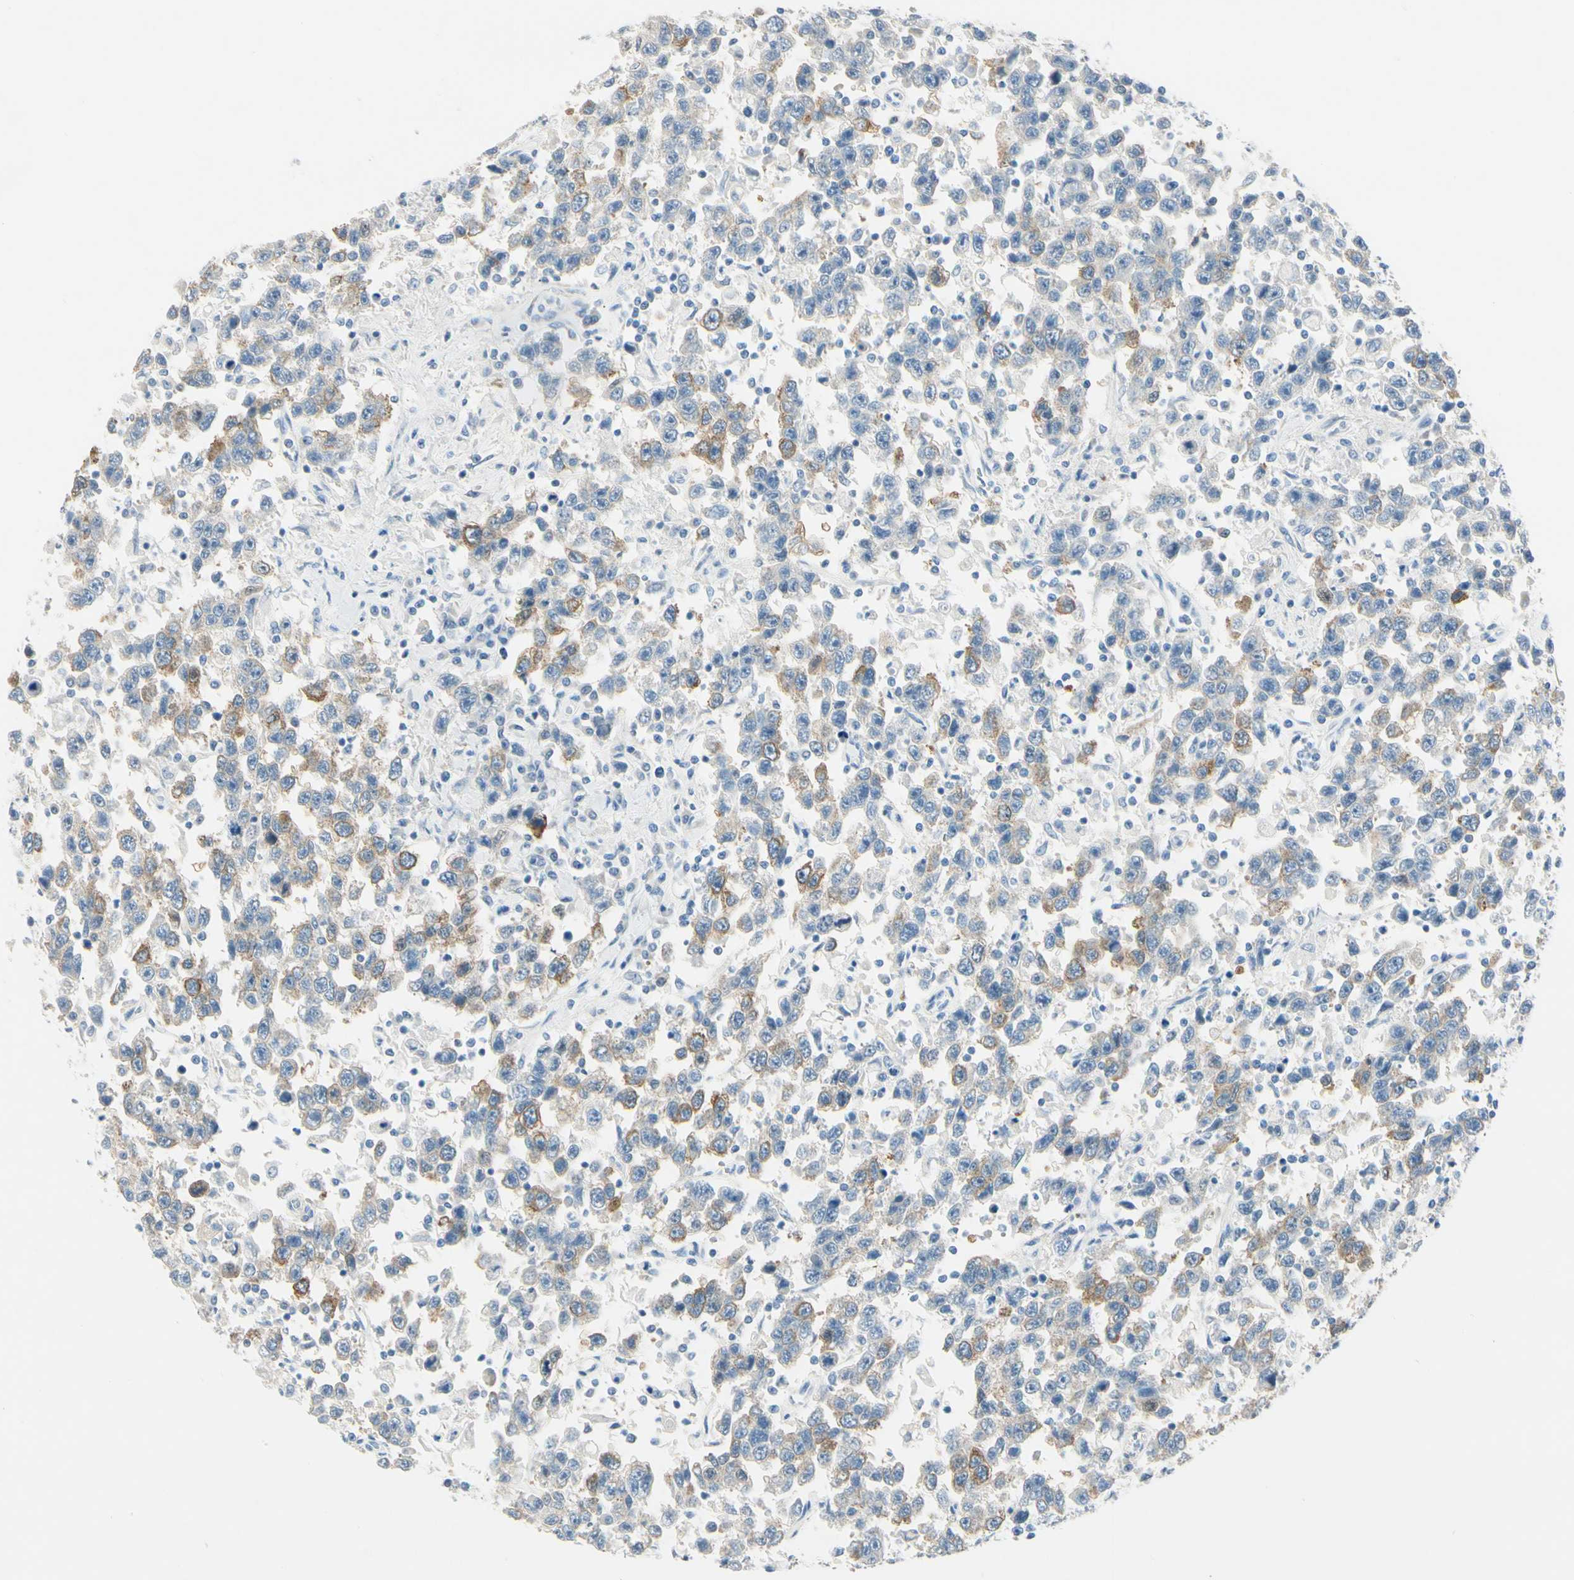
{"staining": {"intensity": "moderate", "quantity": "25%-75%", "location": "cytoplasmic/membranous"}, "tissue": "testis cancer", "cell_type": "Tumor cells", "image_type": "cancer", "snomed": [{"axis": "morphology", "description": "Seminoma, NOS"}, {"axis": "topography", "description": "Testis"}], "caption": "Testis cancer (seminoma) stained with a protein marker exhibits moderate staining in tumor cells.", "gene": "AMPH", "patient": {"sex": "male", "age": 41}}